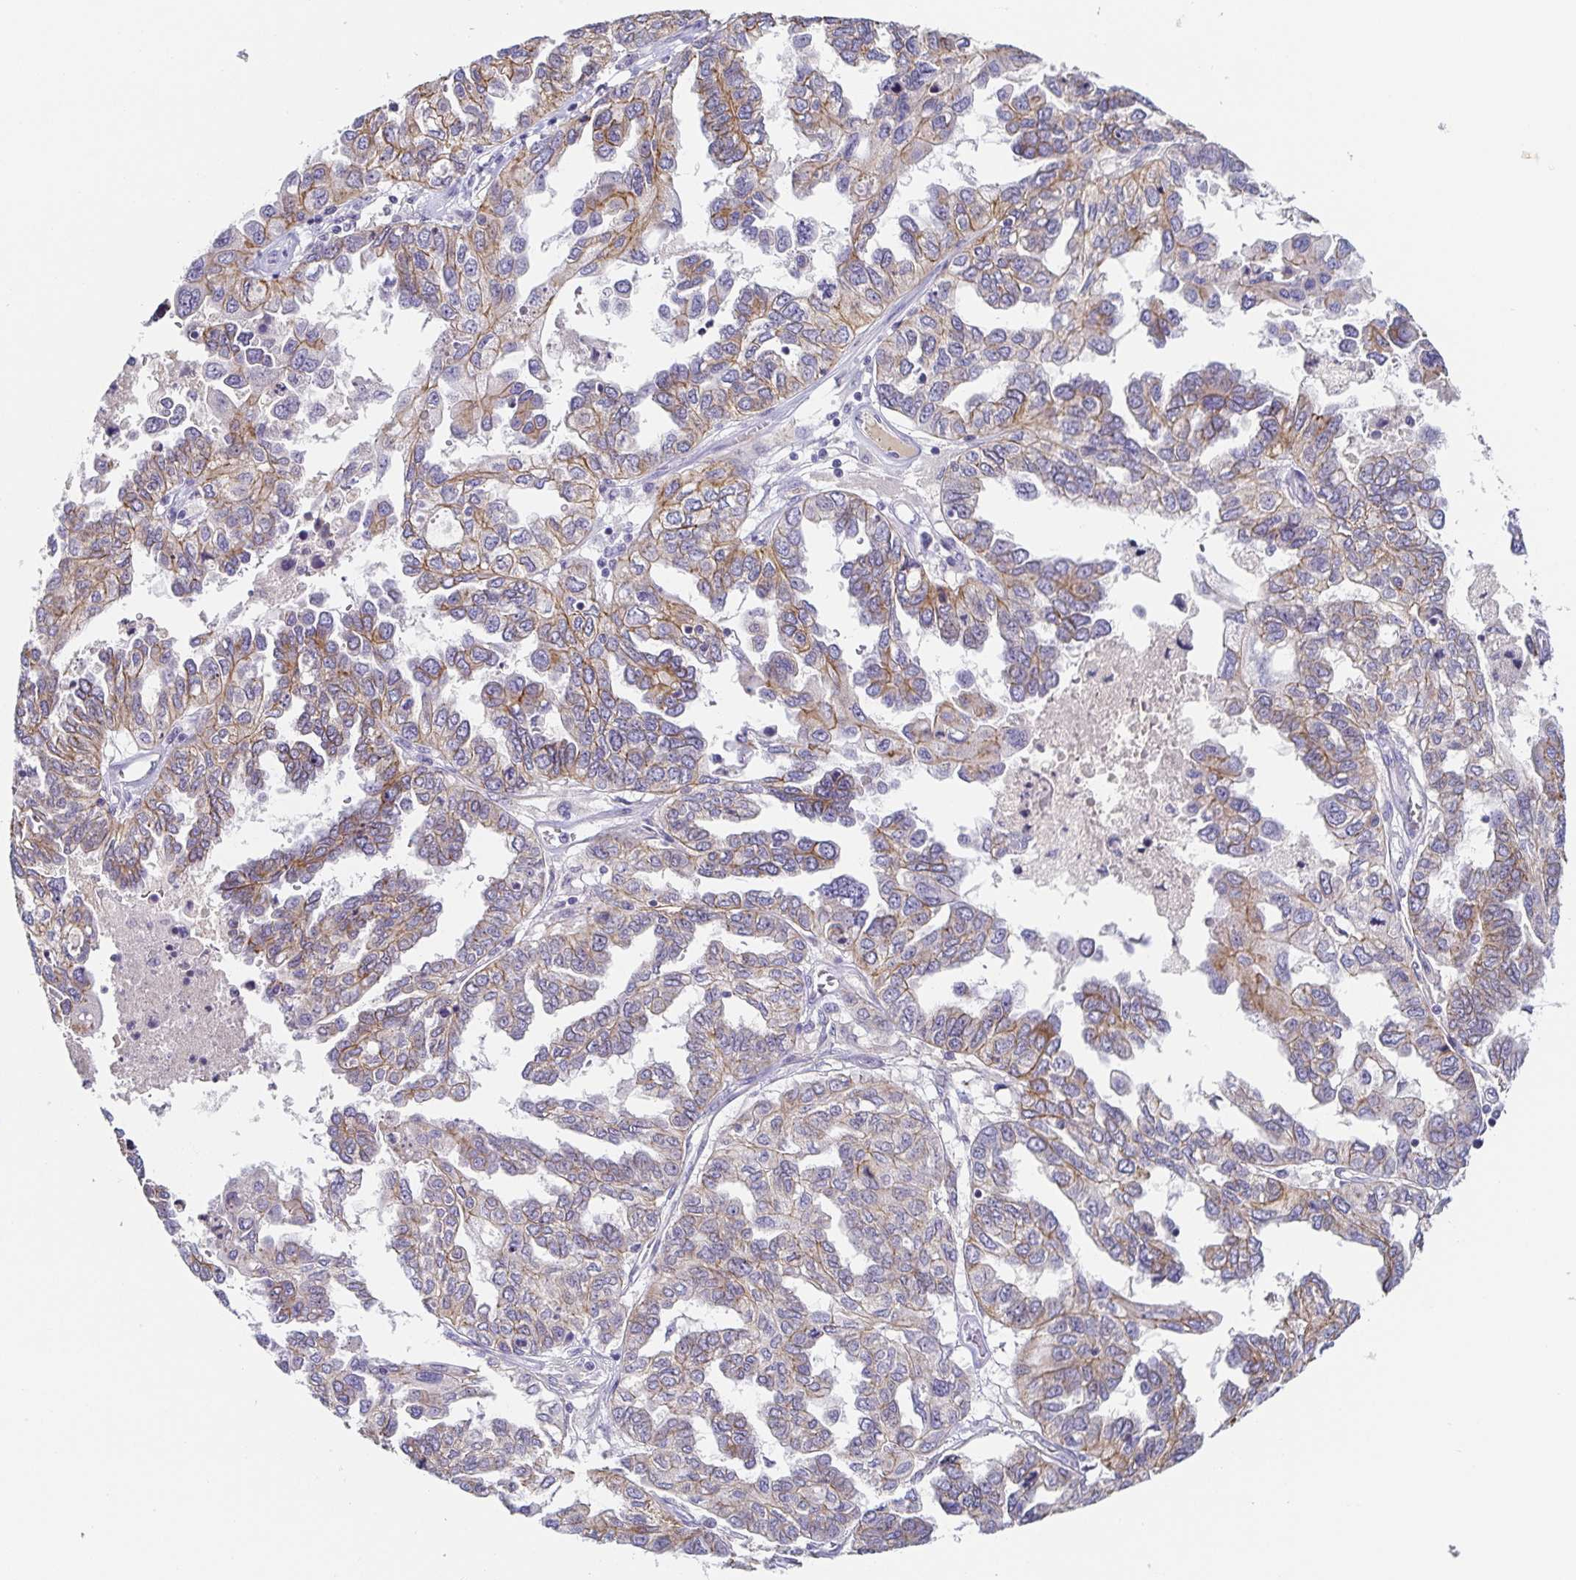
{"staining": {"intensity": "weak", "quantity": "<25%", "location": "cytoplasmic/membranous"}, "tissue": "ovarian cancer", "cell_type": "Tumor cells", "image_type": "cancer", "snomed": [{"axis": "morphology", "description": "Cystadenocarcinoma, serous, NOS"}, {"axis": "topography", "description": "Ovary"}], "caption": "A photomicrograph of ovarian cancer stained for a protein shows no brown staining in tumor cells.", "gene": "PIWIL3", "patient": {"sex": "female", "age": 53}}